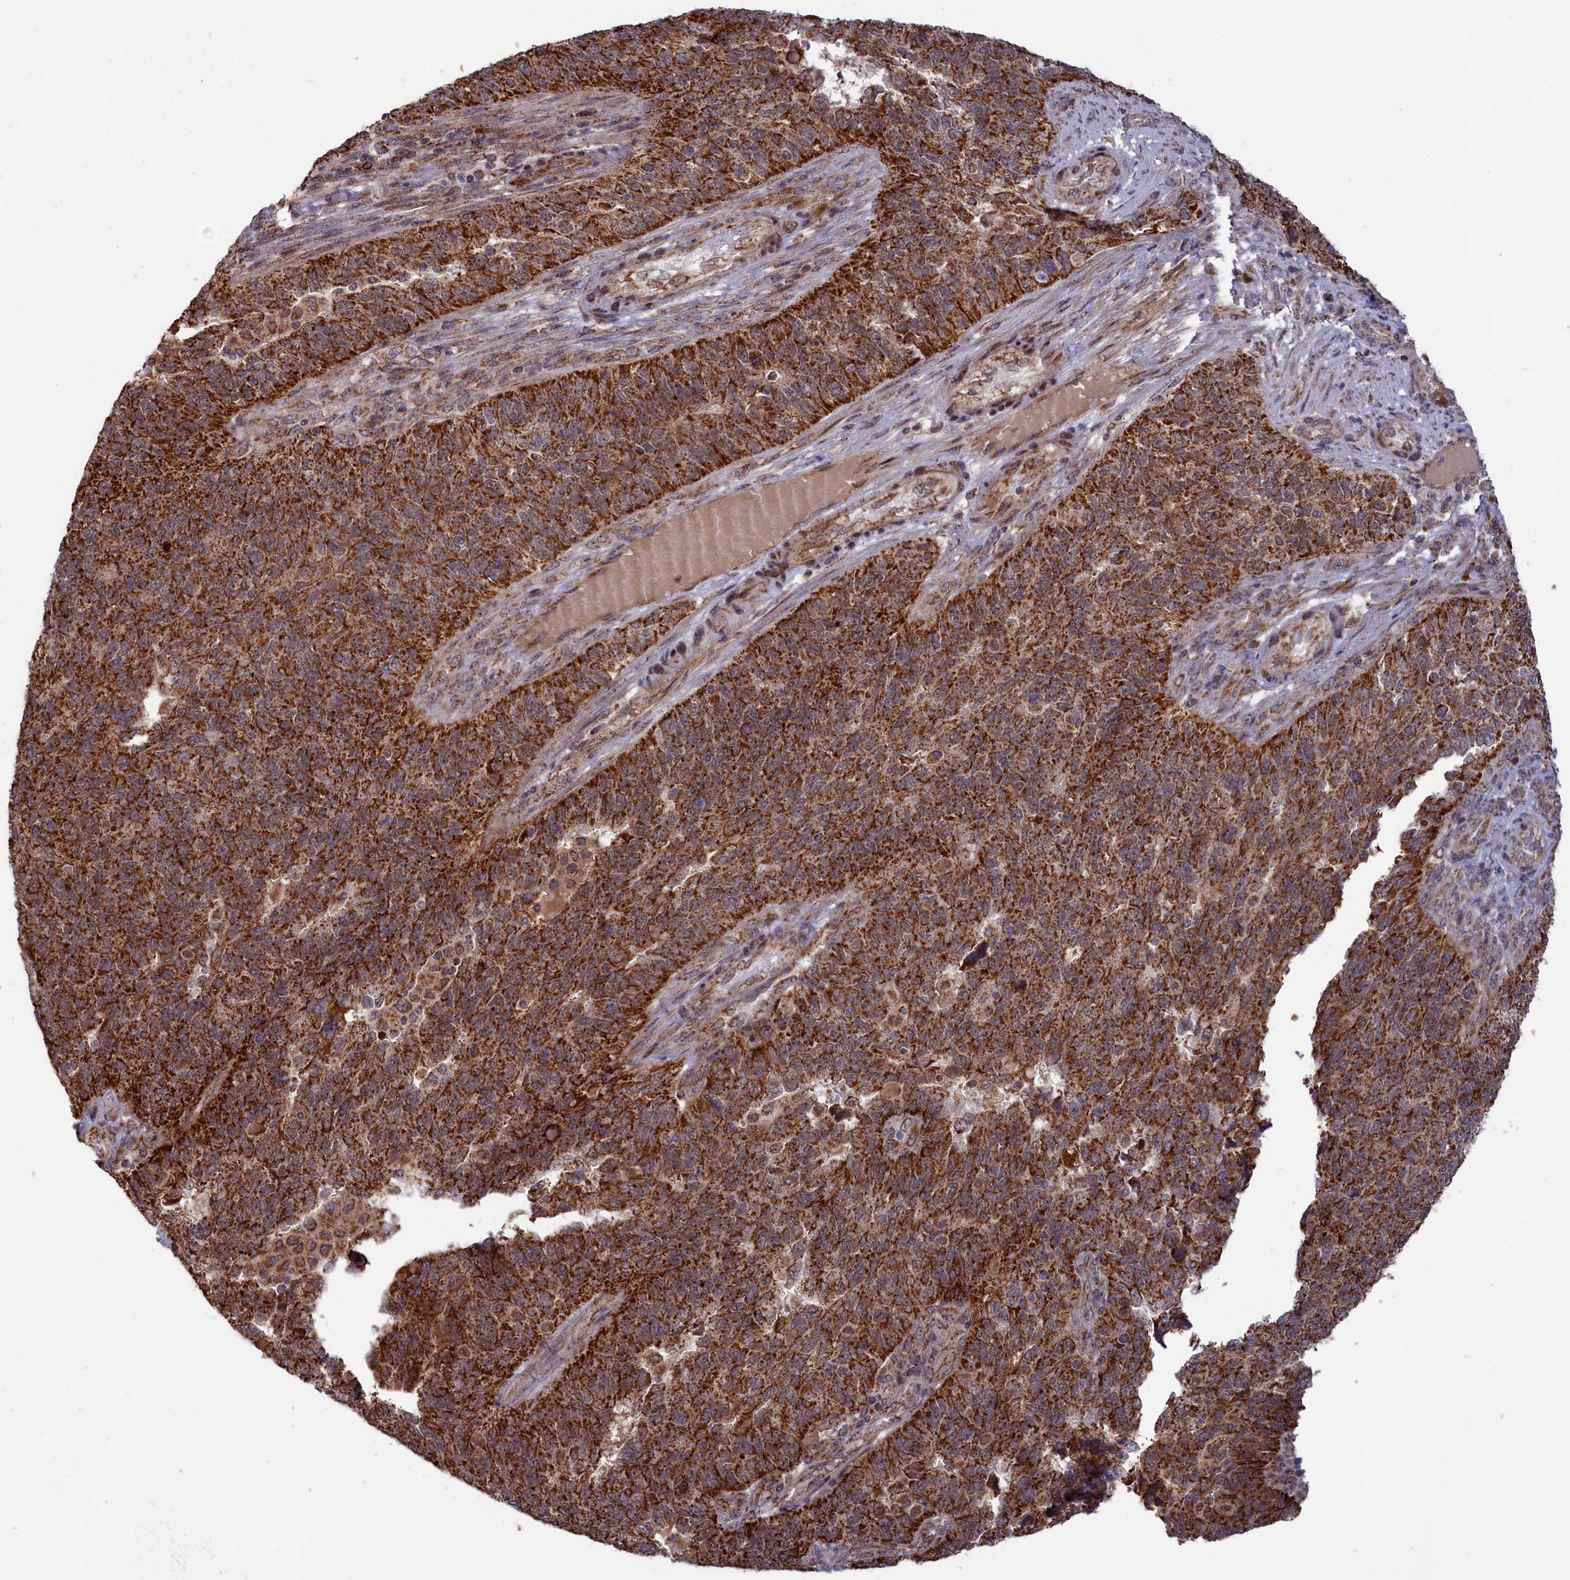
{"staining": {"intensity": "strong", "quantity": ">75%", "location": "cytoplasmic/membranous"}, "tissue": "endometrial cancer", "cell_type": "Tumor cells", "image_type": "cancer", "snomed": [{"axis": "morphology", "description": "Adenocarcinoma, NOS"}, {"axis": "topography", "description": "Endometrium"}], "caption": "High-magnification brightfield microscopy of endometrial cancer stained with DAB (3,3'-diaminobenzidine) (brown) and counterstained with hematoxylin (blue). tumor cells exhibit strong cytoplasmic/membranous expression is seen in about>75% of cells.", "gene": "DUS3L", "patient": {"sex": "female", "age": 66}}